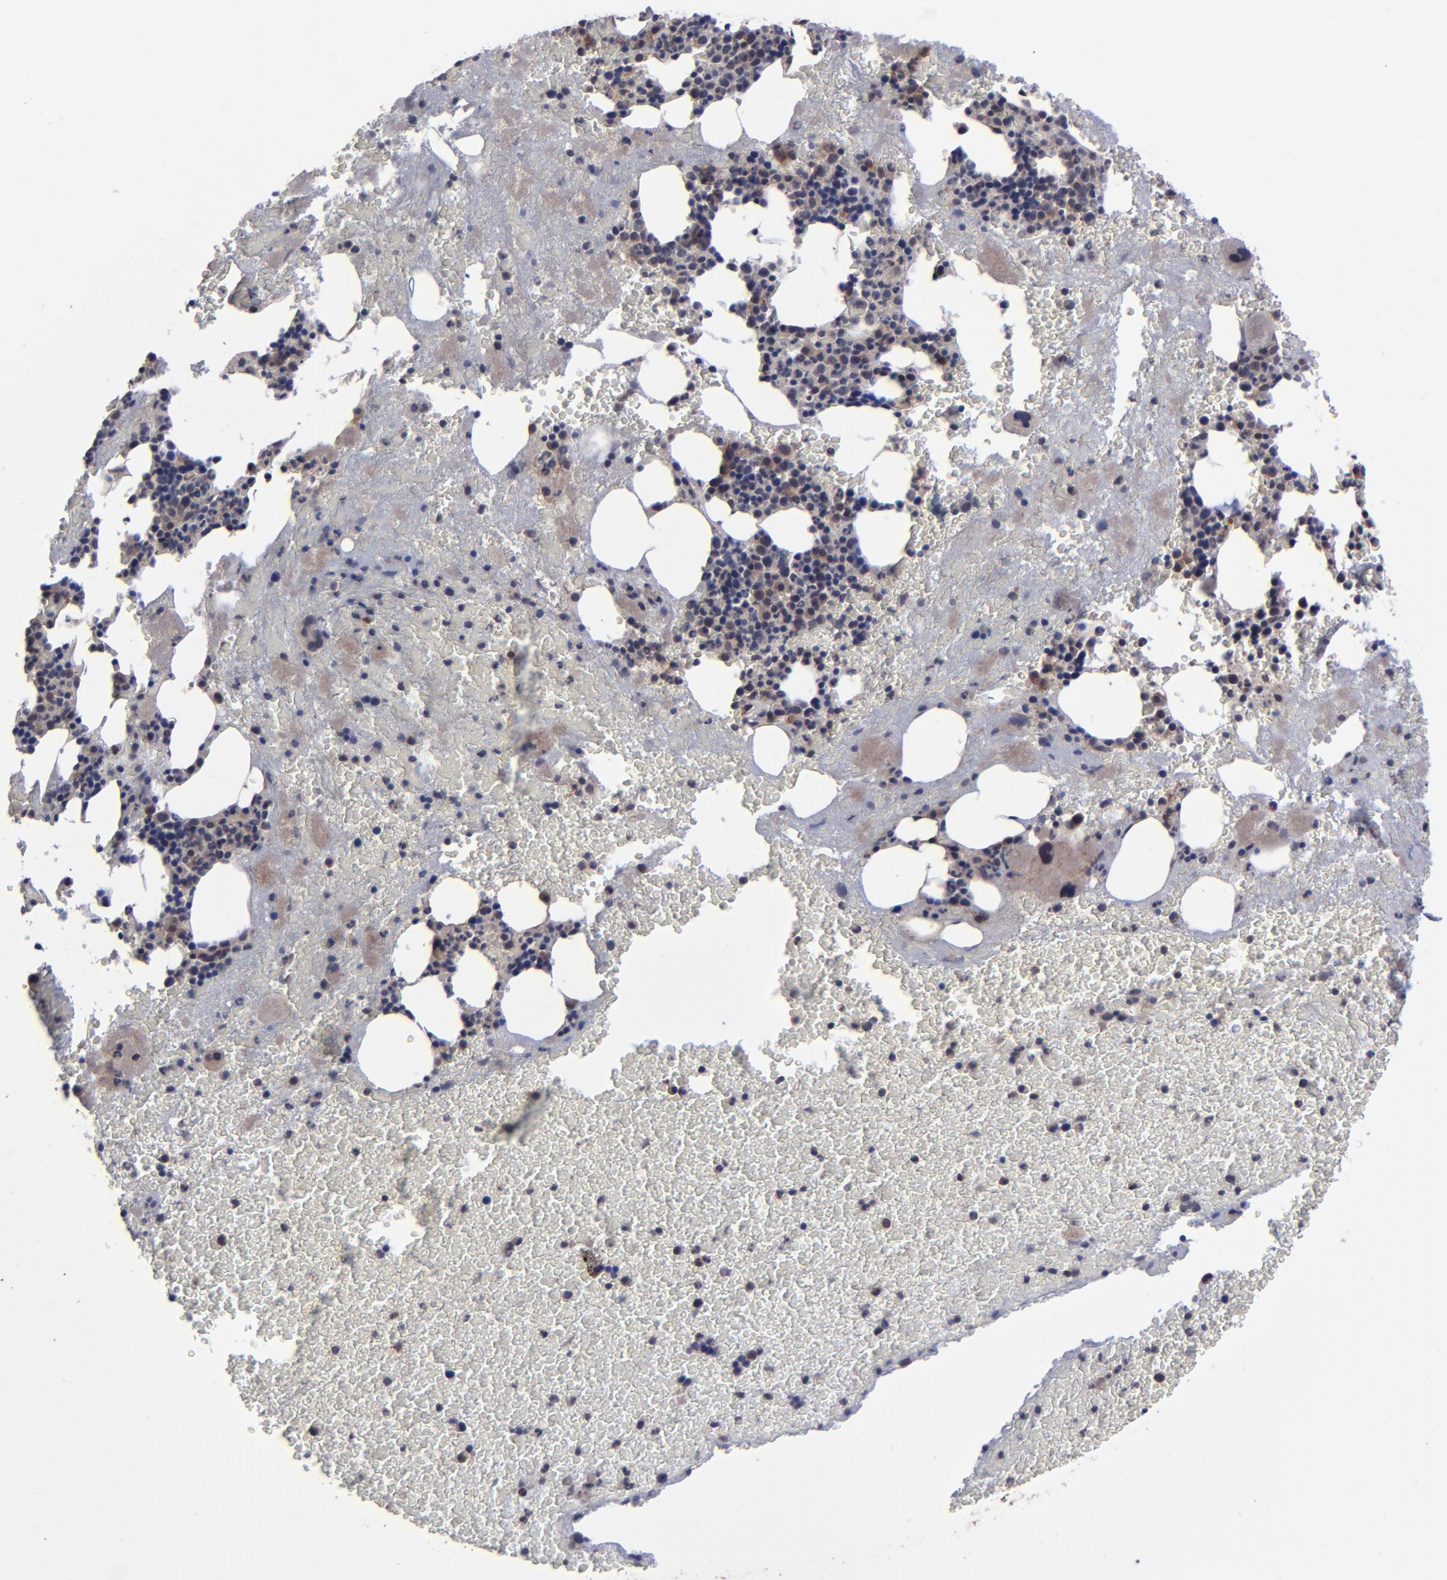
{"staining": {"intensity": "weak", "quantity": "25%-75%", "location": "cytoplasmic/membranous"}, "tissue": "bone marrow", "cell_type": "Hematopoietic cells", "image_type": "normal", "snomed": [{"axis": "morphology", "description": "Normal tissue, NOS"}, {"axis": "topography", "description": "Bone marrow"}], "caption": "Bone marrow stained with a brown dye shows weak cytoplasmic/membranous positive positivity in about 25%-75% of hematopoietic cells.", "gene": "ZNF780A", "patient": {"sex": "male", "age": 76}}